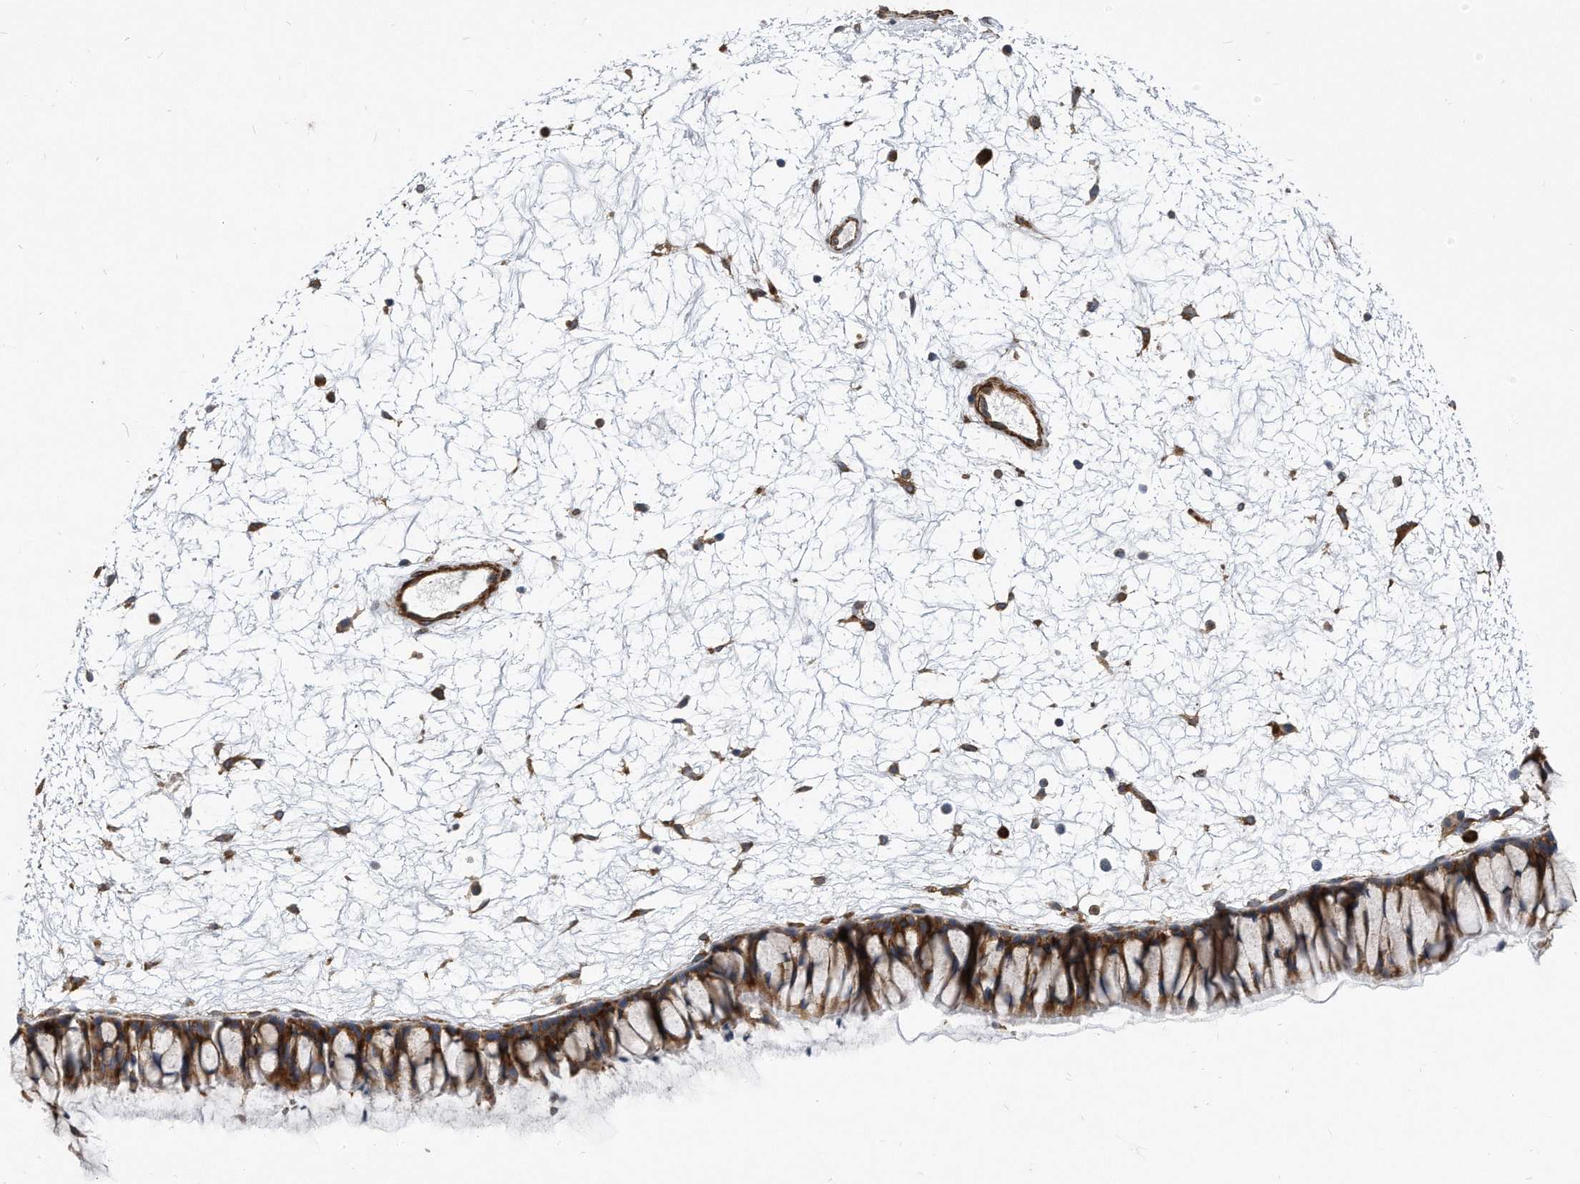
{"staining": {"intensity": "strong", "quantity": ">75%", "location": "cytoplasmic/membranous"}, "tissue": "nasopharynx", "cell_type": "Respiratory epithelial cells", "image_type": "normal", "snomed": [{"axis": "morphology", "description": "Normal tissue, NOS"}, {"axis": "topography", "description": "Nasopharynx"}], "caption": "Immunohistochemistry of benign nasopharynx displays high levels of strong cytoplasmic/membranous positivity in about >75% of respiratory epithelial cells.", "gene": "EIF2B4", "patient": {"sex": "male", "age": 64}}